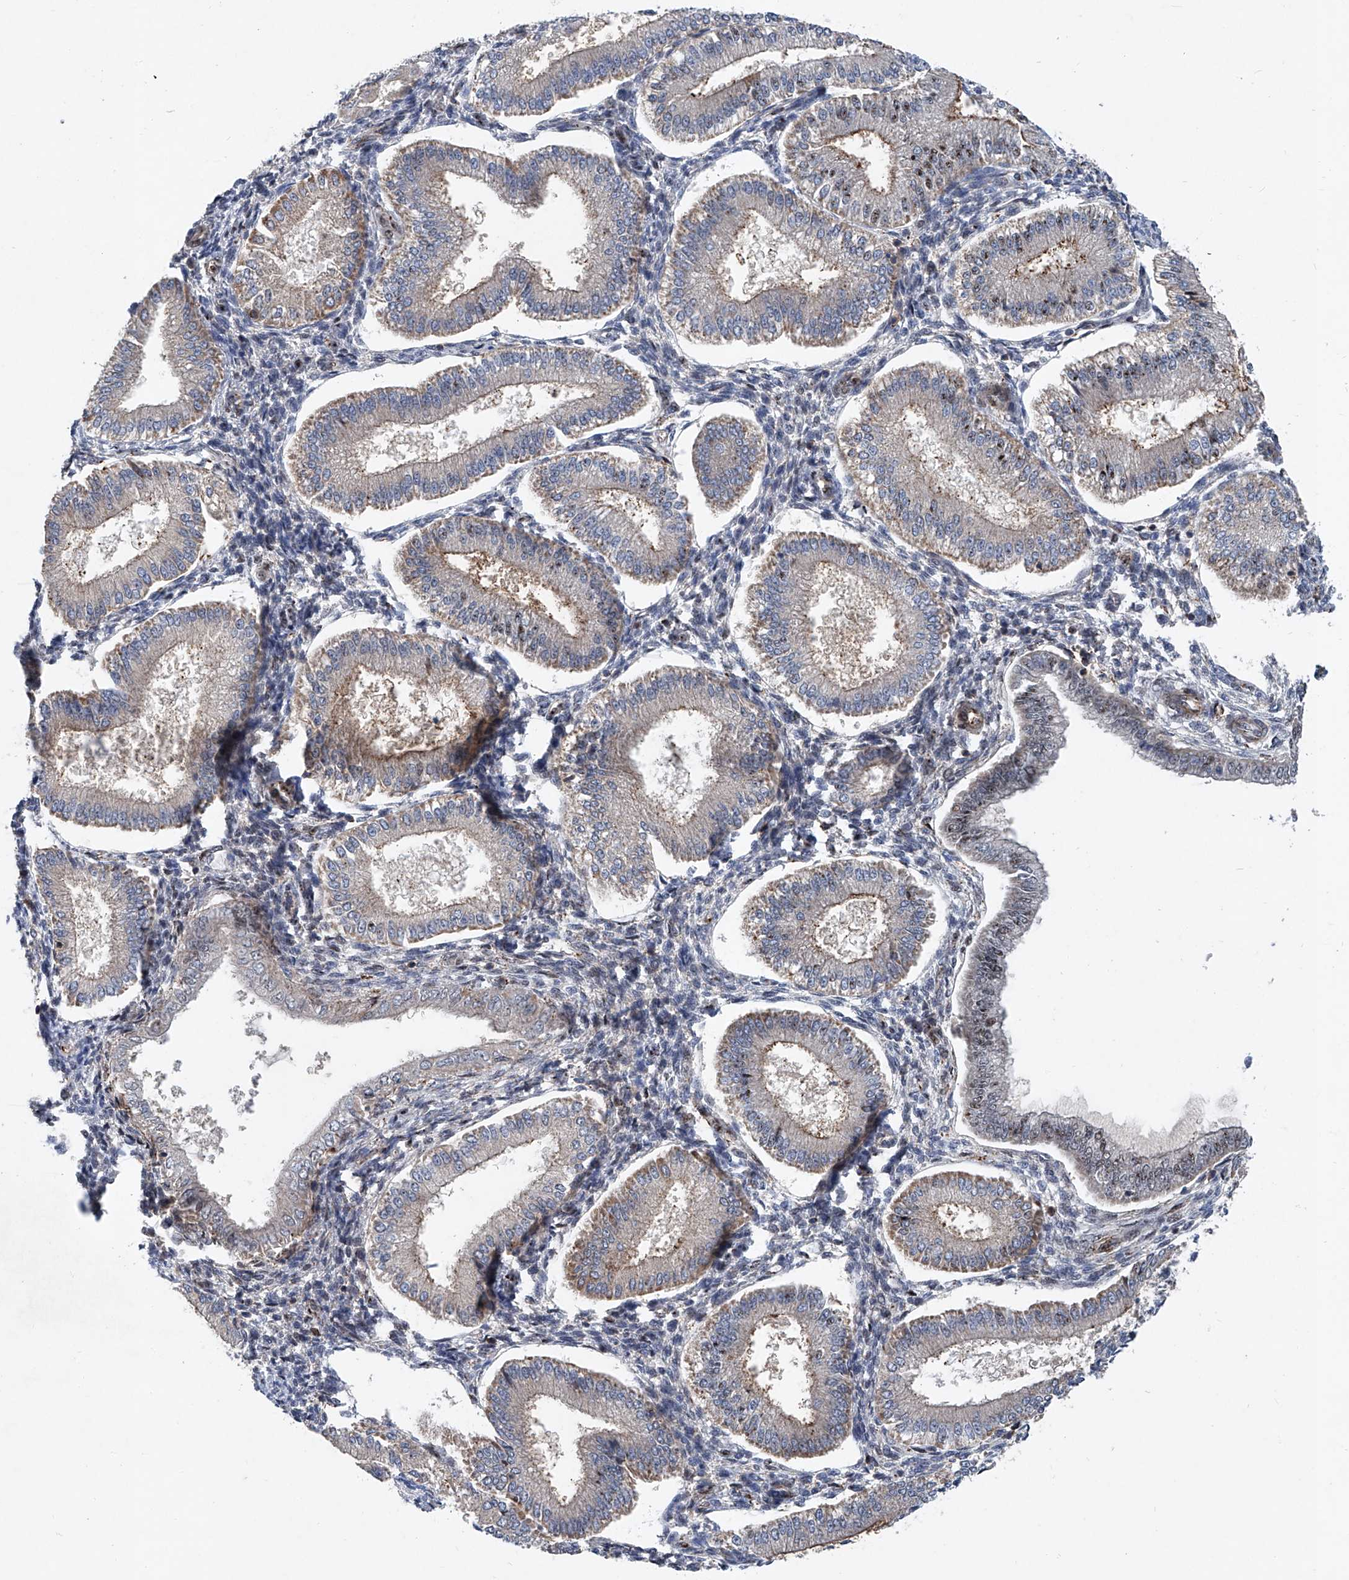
{"staining": {"intensity": "negative", "quantity": "none", "location": "none"}, "tissue": "endometrium", "cell_type": "Cells in endometrial stroma", "image_type": "normal", "snomed": [{"axis": "morphology", "description": "Normal tissue, NOS"}, {"axis": "topography", "description": "Endometrium"}], "caption": "A high-resolution image shows immunohistochemistry (IHC) staining of benign endometrium, which demonstrates no significant positivity in cells in endometrial stroma.", "gene": "NT5C3A", "patient": {"sex": "female", "age": 39}}